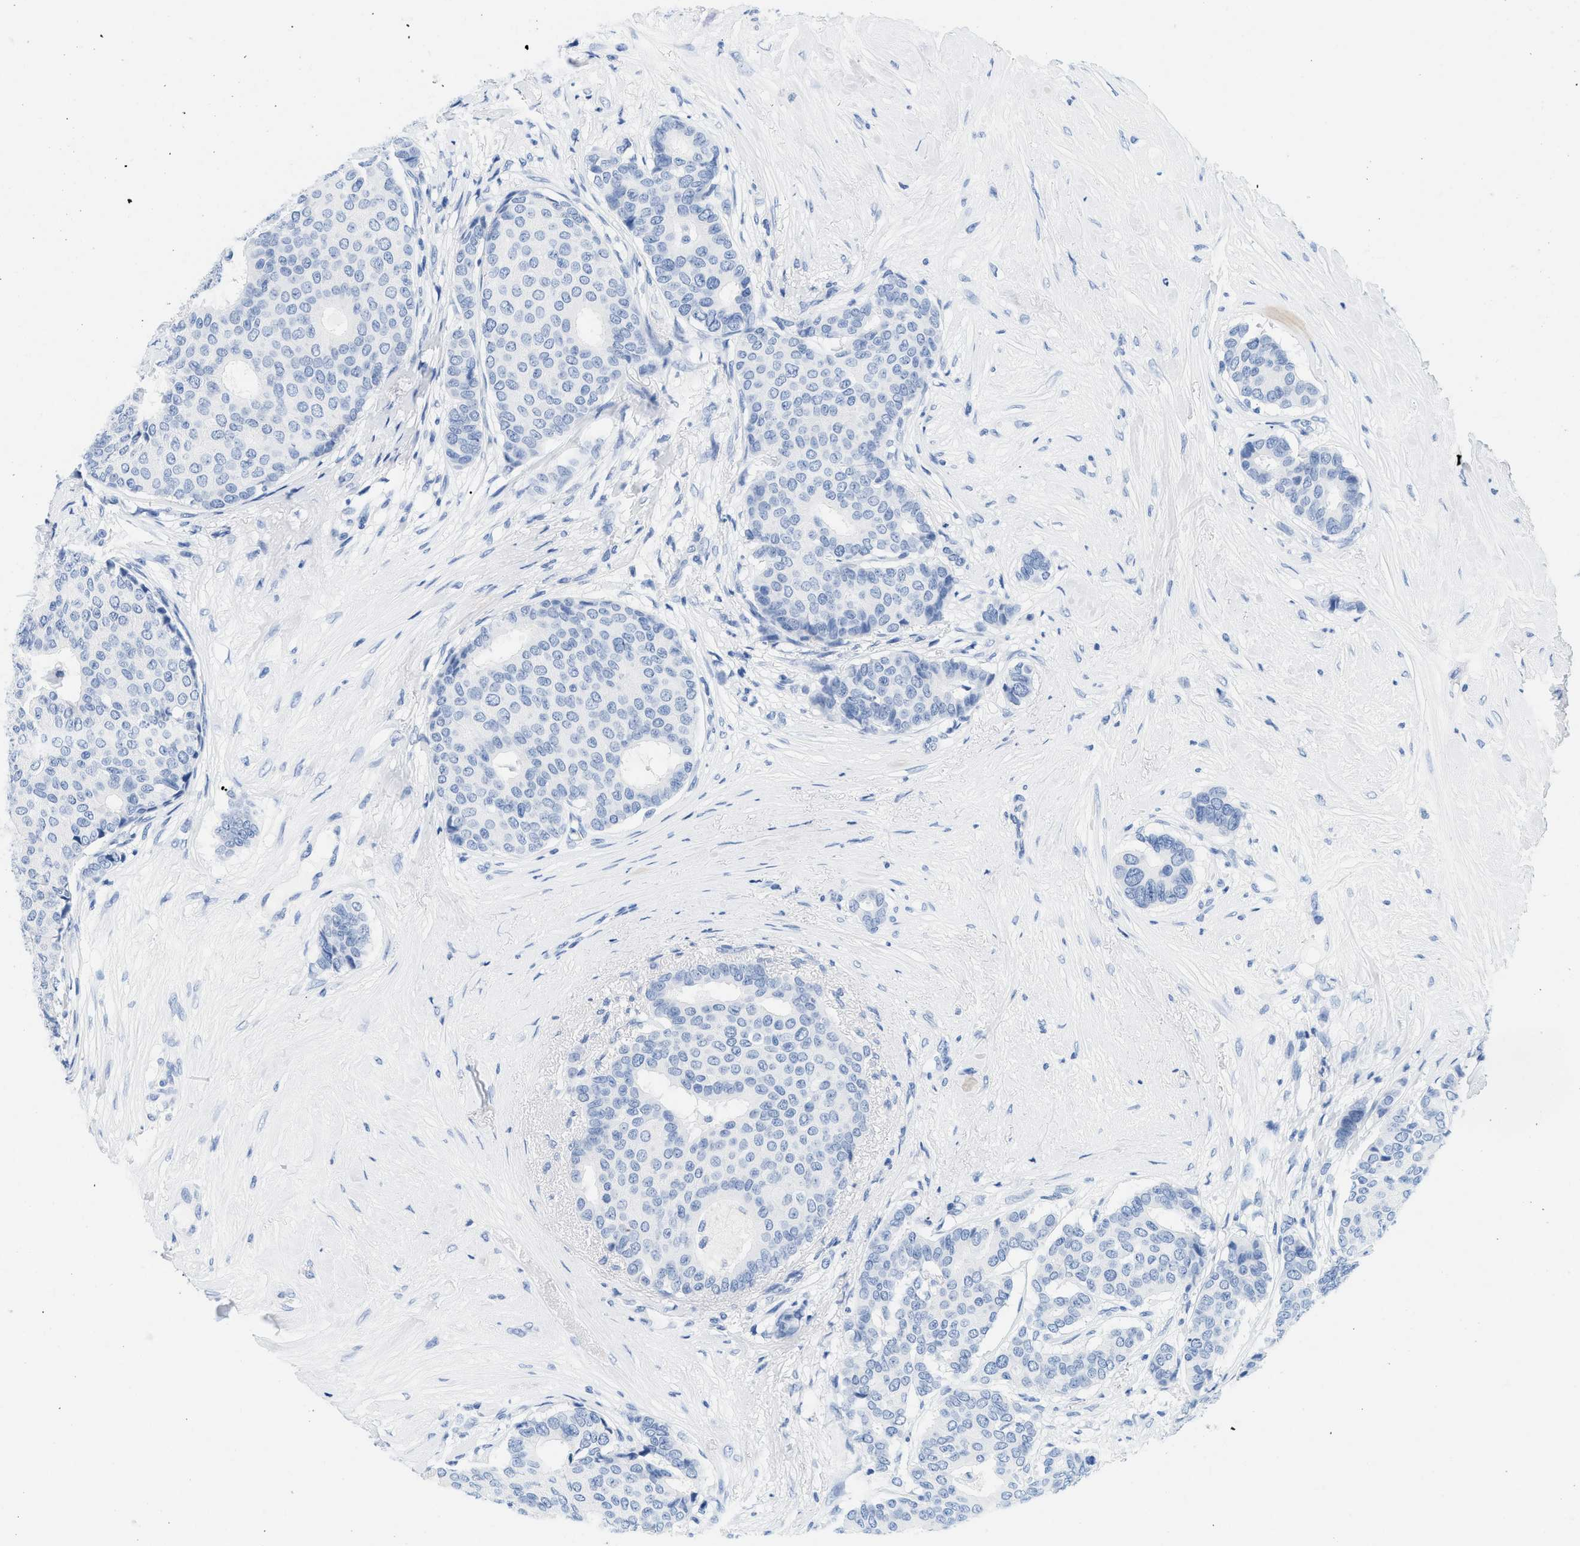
{"staining": {"intensity": "negative", "quantity": "none", "location": "none"}, "tissue": "breast cancer", "cell_type": "Tumor cells", "image_type": "cancer", "snomed": [{"axis": "morphology", "description": "Duct carcinoma"}, {"axis": "topography", "description": "Breast"}], "caption": "The immunohistochemistry micrograph has no significant positivity in tumor cells of breast infiltrating ductal carcinoma tissue.", "gene": "GSN", "patient": {"sex": "female", "age": 75}}